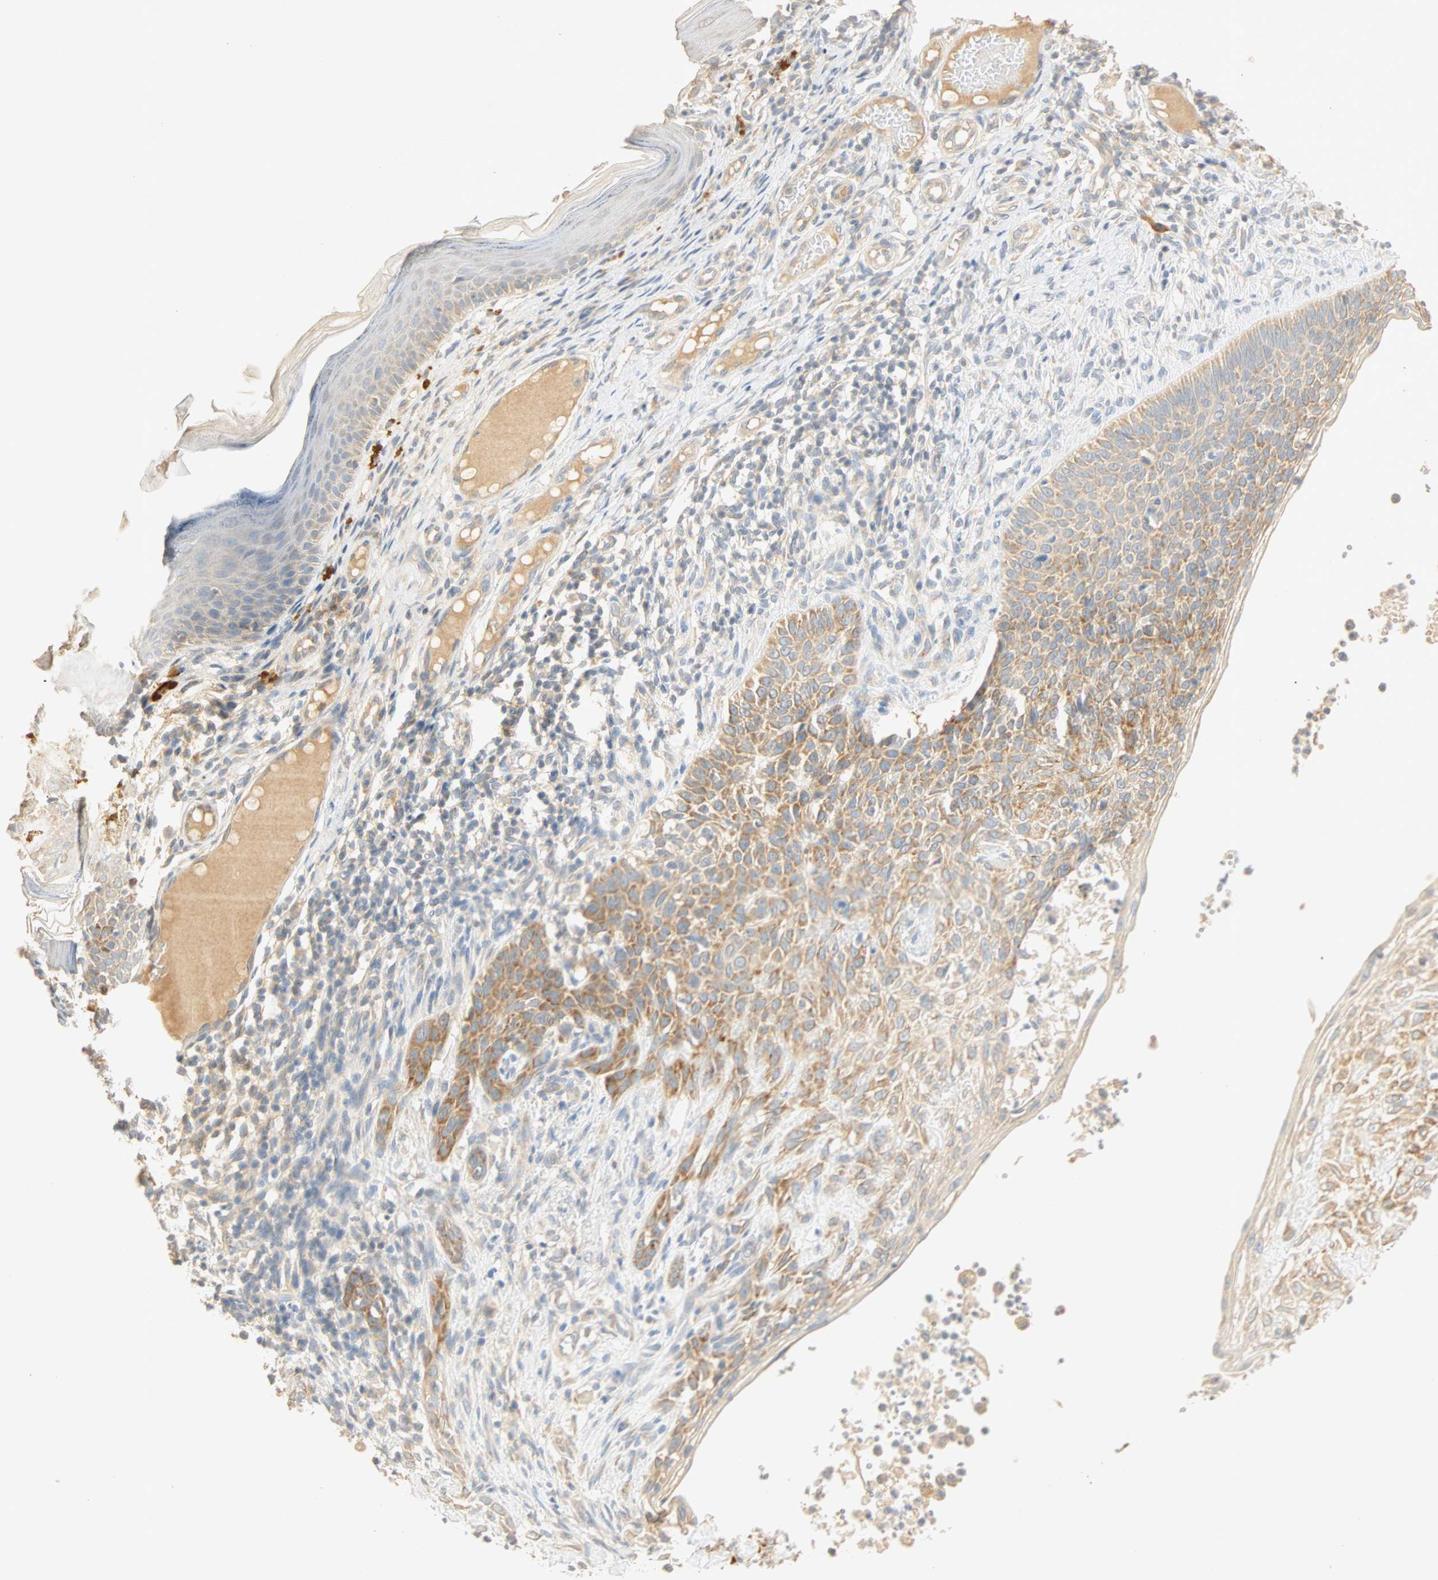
{"staining": {"intensity": "moderate", "quantity": "25%-75%", "location": "cytoplasmic/membranous"}, "tissue": "skin cancer", "cell_type": "Tumor cells", "image_type": "cancer", "snomed": [{"axis": "morphology", "description": "Normal tissue, NOS"}, {"axis": "morphology", "description": "Basal cell carcinoma"}, {"axis": "topography", "description": "Skin"}], "caption": "A histopathology image of human skin cancer stained for a protein reveals moderate cytoplasmic/membranous brown staining in tumor cells.", "gene": "SELENBP1", "patient": {"sex": "male", "age": 87}}